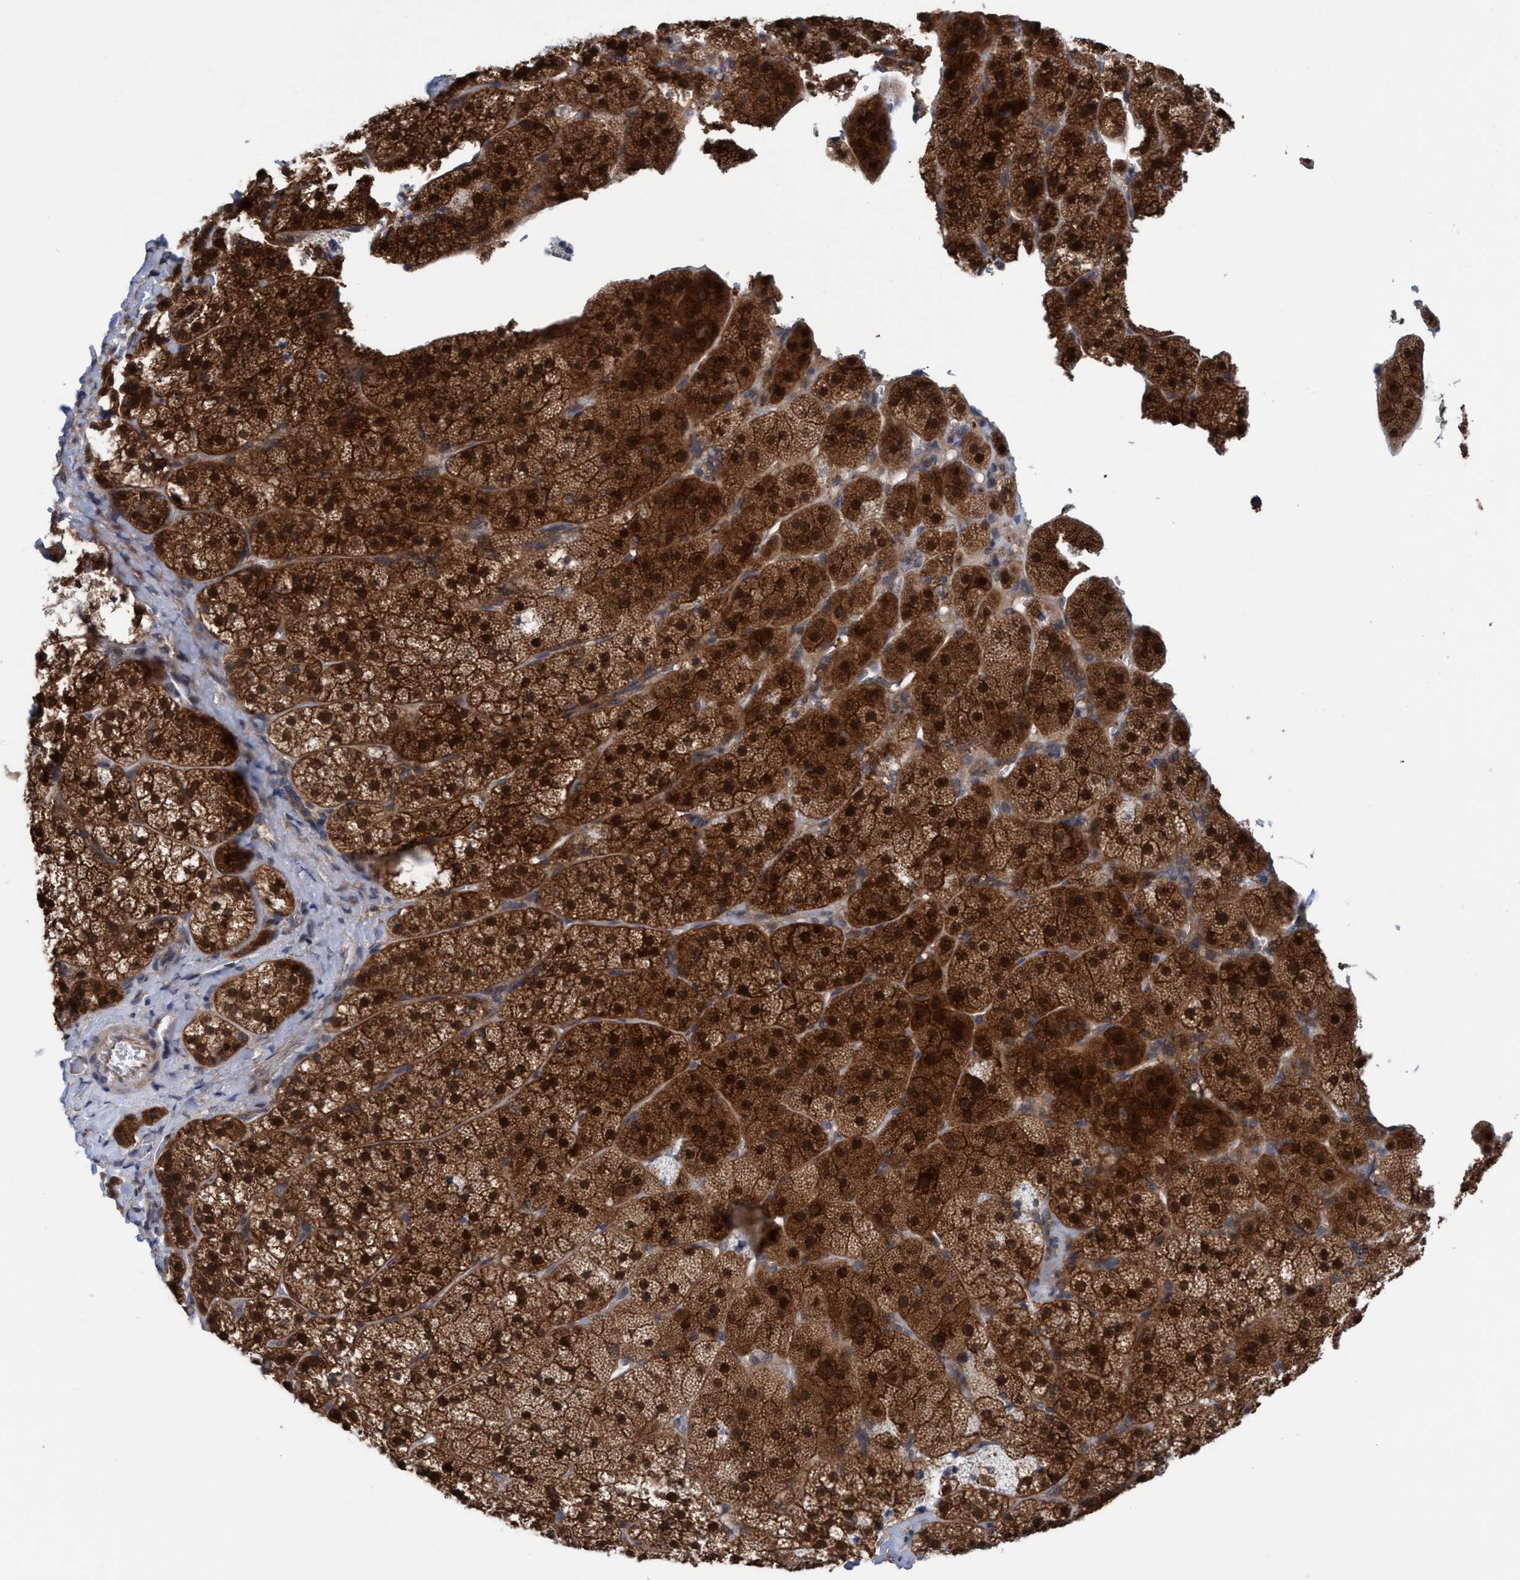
{"staining": {"intensity": "strong", "quantity": ">75%", "location": "cytoplasmic/membranous,nuclear"}, "tissue": "adrenal gland", "cell_type": "Glandular cells", "image_type": "normal", "snomed": [{"axis": "morphology", "description": "Normal tissue, NOS"}, {"axis": "topography", "description": "Adrenal gland"}], "caption": "A photomicrograph of adrenal gland stained for a protein demonstrates strong cytoplasmic/membranous,nuclear brown staining in glandular cells.", "gene": "GLOD4", "patient": {"sex": "female", "age": 44}}